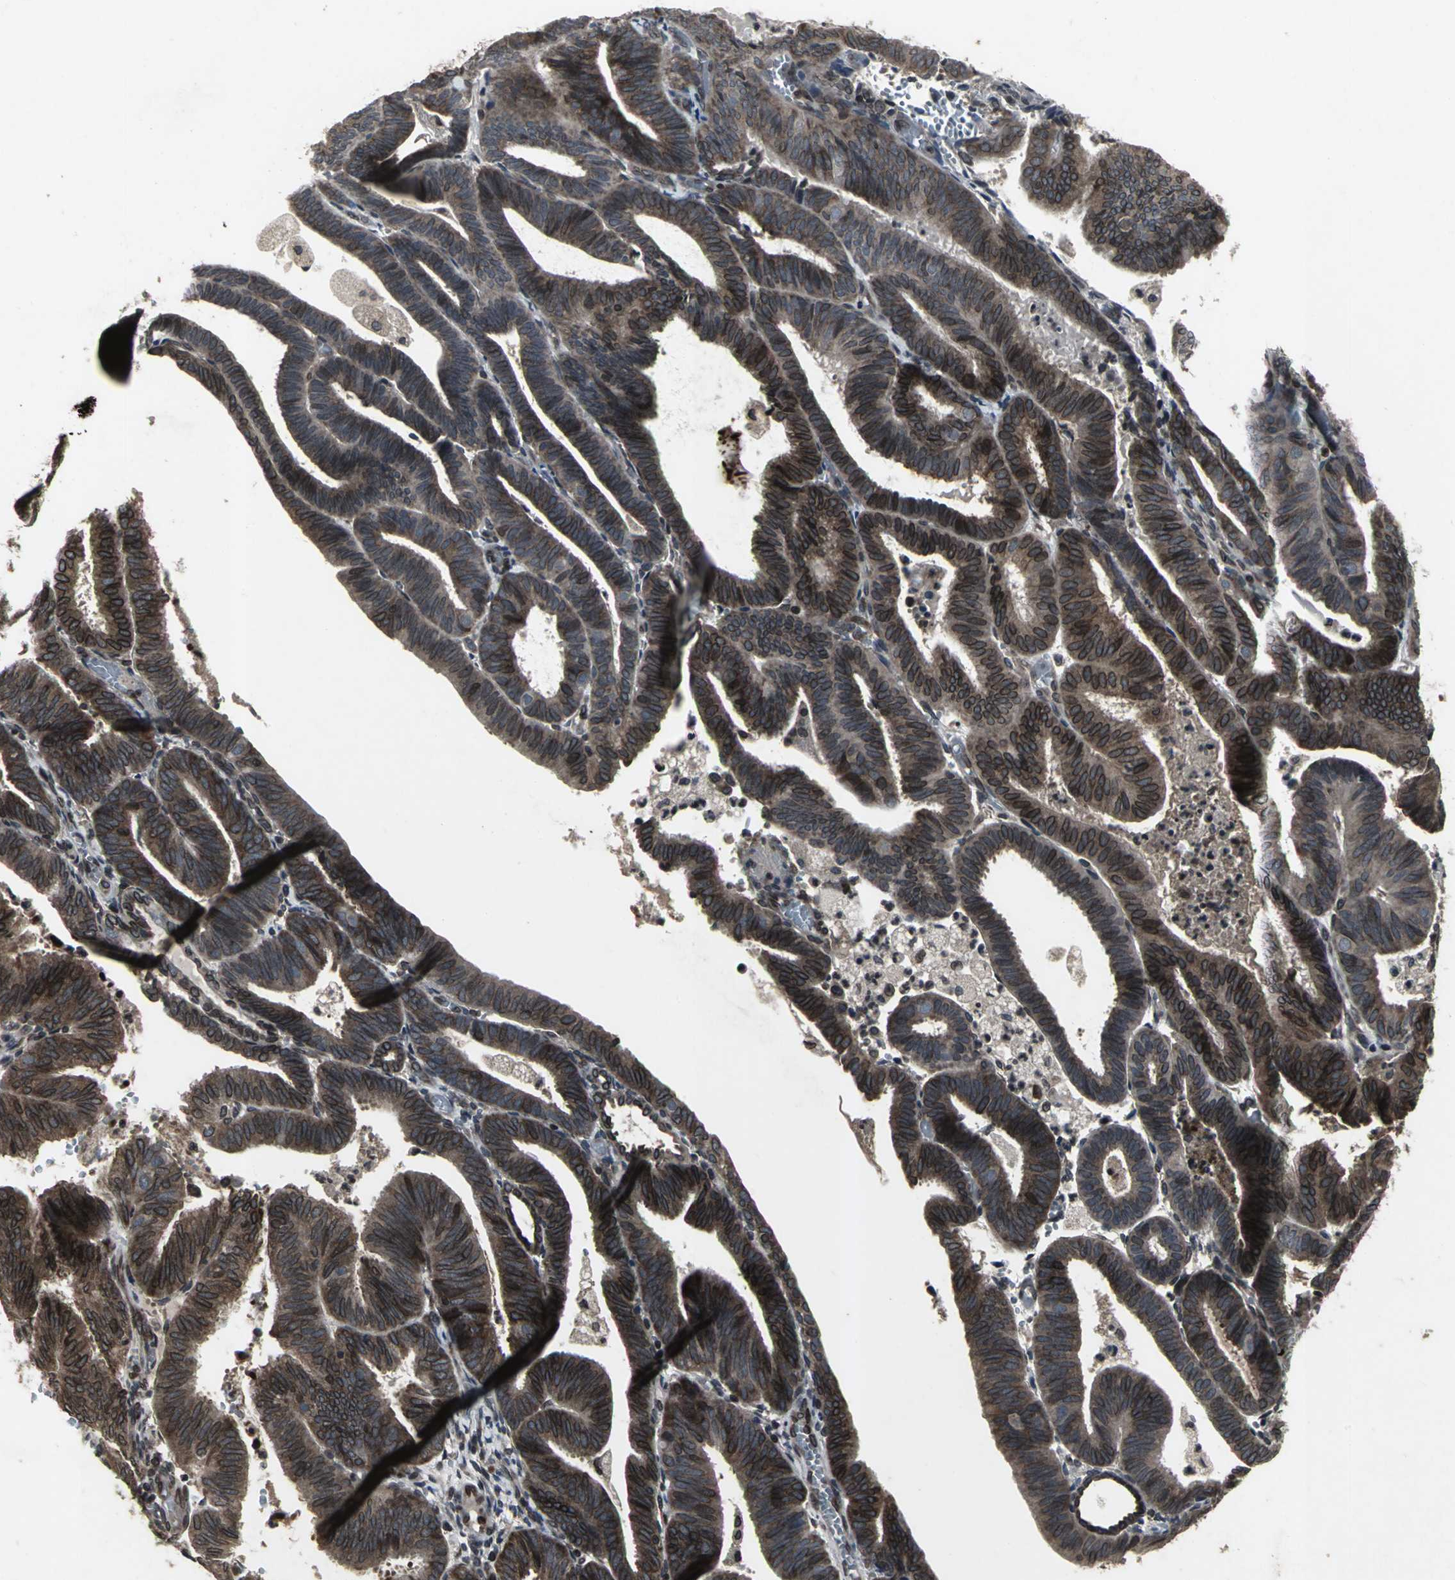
{"staining": {"intensity": "strong", "quantity": ">75%", "location": "cytoplasmic/membranous,nuclear"}, "tissue": "endometrial cancer", "cell_type": "Tumor cells", "image_type": "cancer", "snomed": [{"axis": "morphology", "description": "Adenocarcinoma, NOS"}, {"axis": "topography", "description": "Uterus"}], "caption": "A high amount of strong cytoplasmic/membranous and nuclear staining is appreciated in about >75% of tumor cells in endometrial cancer (adenocarcinoma) tissue.", "gene": "SH2B3", "patient": {"sex": "female", "age": 60}}